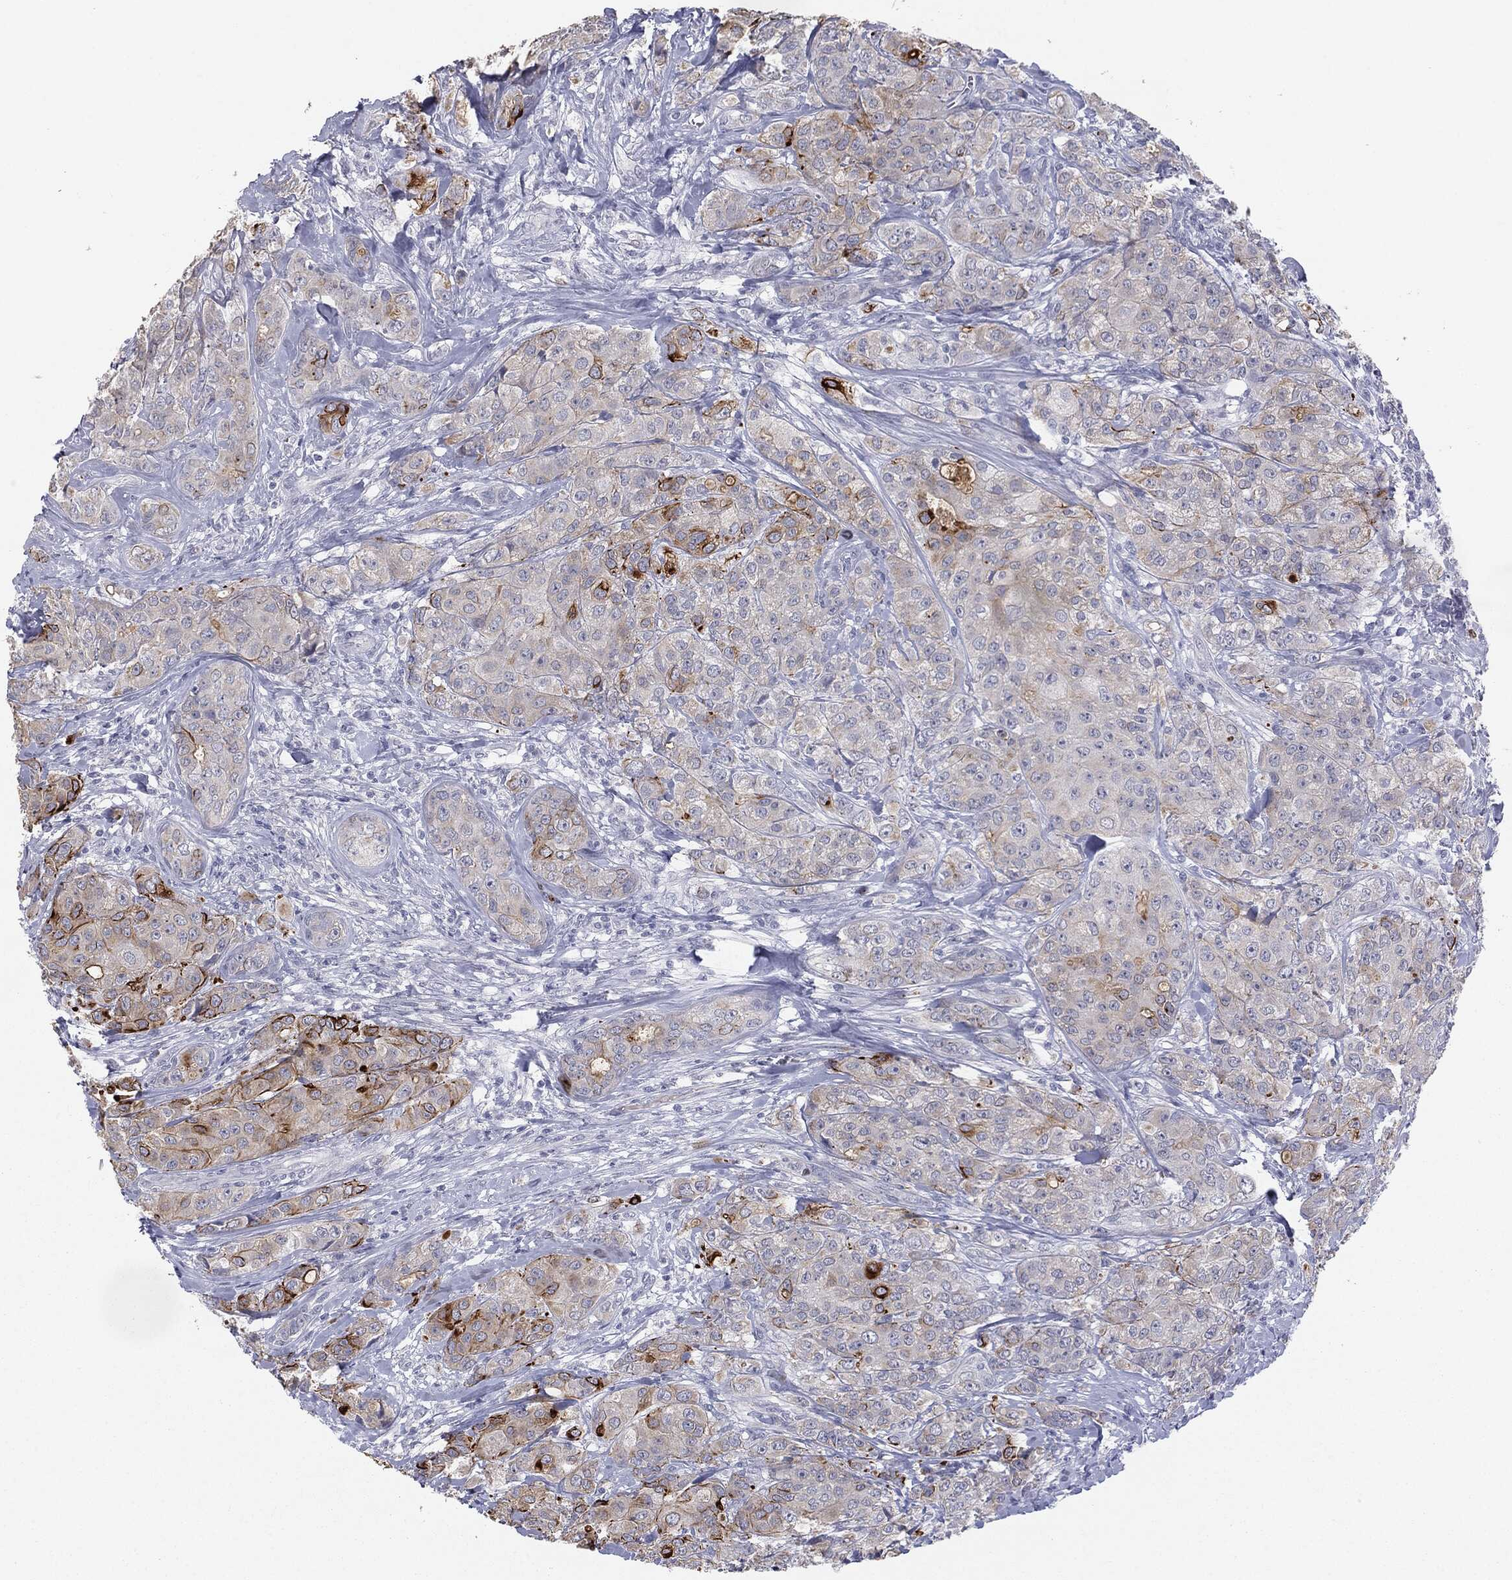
{"staining": {"intensity": "strong", "quantity": "<25%", "location": "cytoplasmic/membranous"}, "tissue": "breast cancer", "cell_type": "Tumor cells", "image_type": "cancer", "snomed": [{"axis": "morphology", "description": "Normal tissue, NOS"}, {"axis": "morphology", "description": "Duct carcinoma"}, {"axis": "topography", "description": "Breast"}], "caption": "A photomicrograph of breast cancer (invasive ductal carcinoma) stained for a protein exhibits strong cytoplasmic/membranous brown staining in tumor cells.", "gene": "MUC1", "patient": {"sex": "female", "age": 43}}